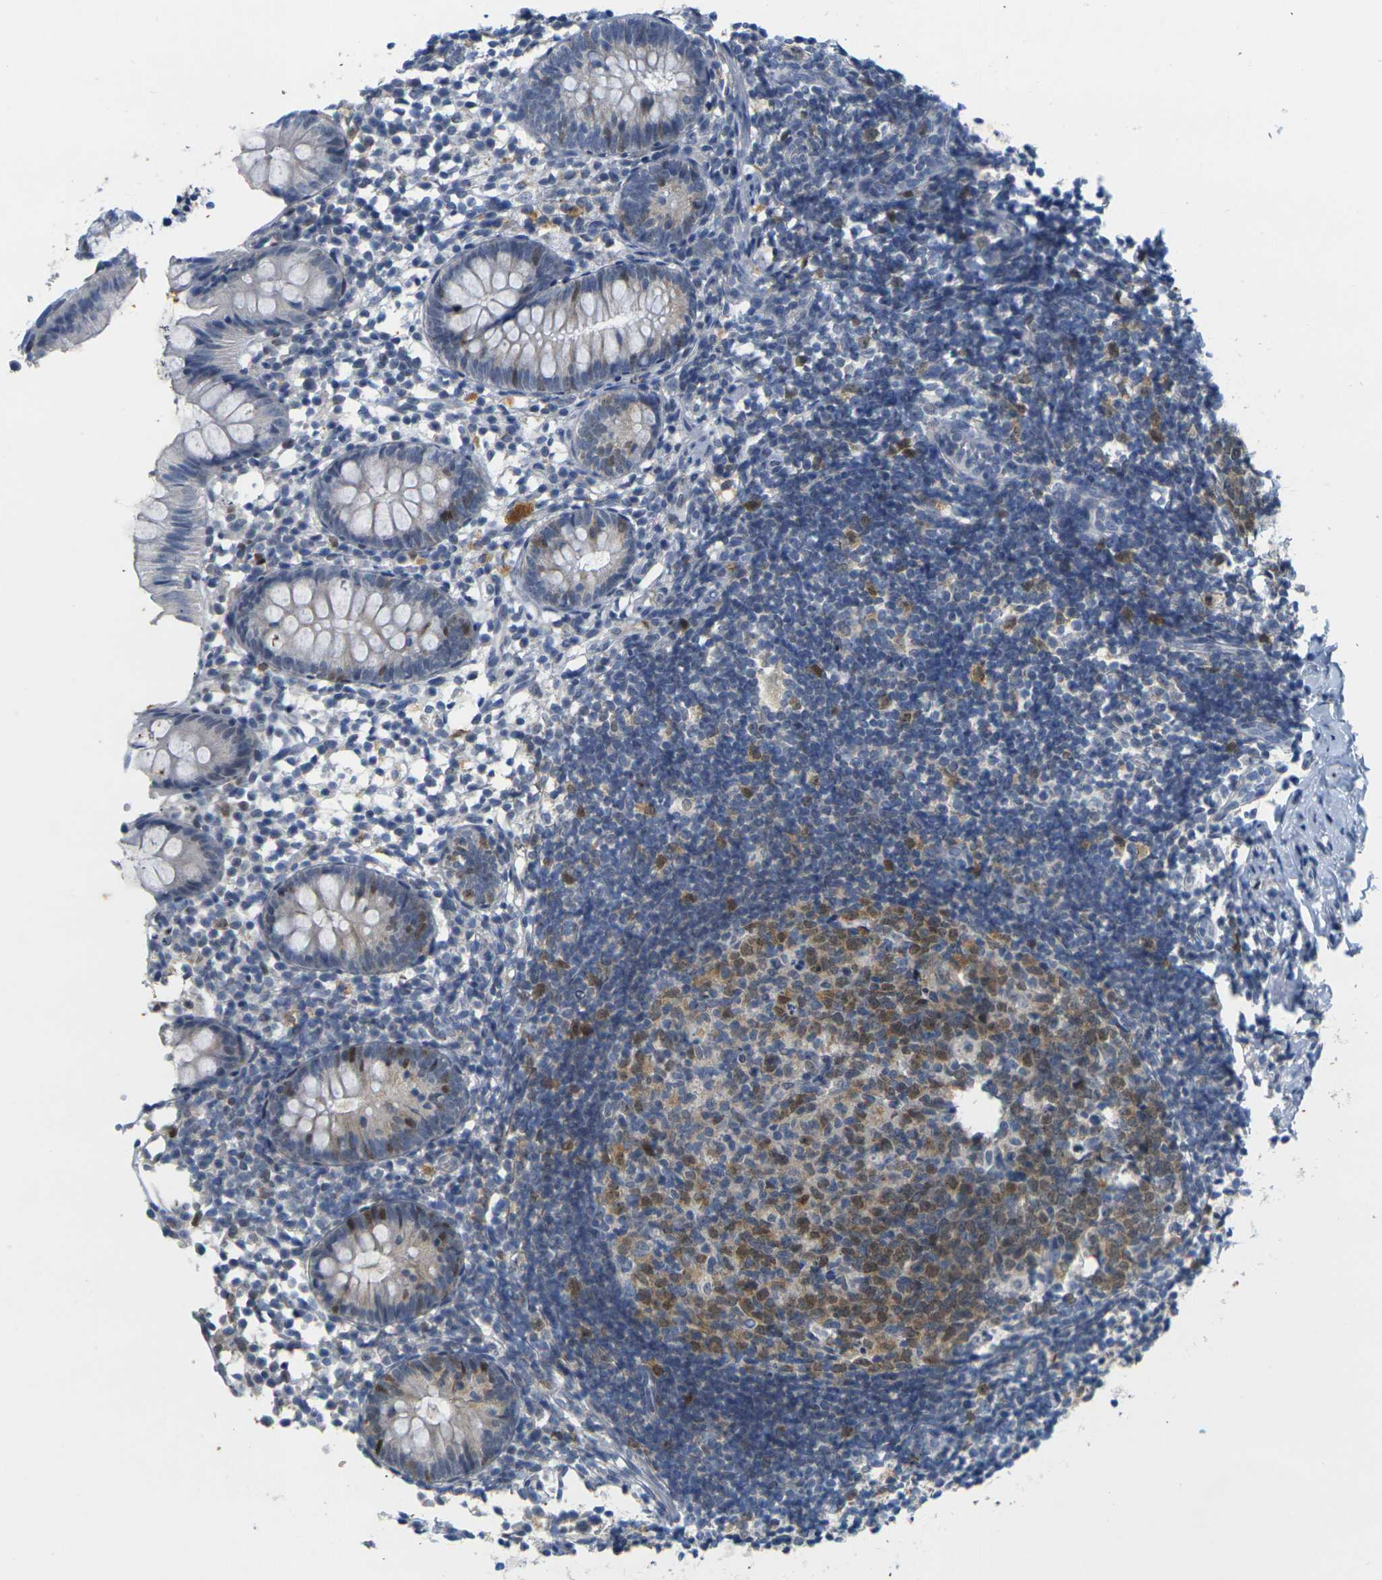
{"staining": {"intensity": "moderate", "quantity": "<25%", "location": "nuclear"}, "tissue": "appendix", "cell_type": "Glandular cells", "image_type": "normal", "snomed": [{"axis": "morphology", "description": "Normal tissue, NOS"}, {"axis": "topography", "description": "Appendix"}], "caption": "About <25% of glandular cells in normal appendix display moderate nuclear protein positivity as visualized by brown immunohistochemical staining.", "gene": "CDK2", "patient": {"sex": "female", "age": 20}}